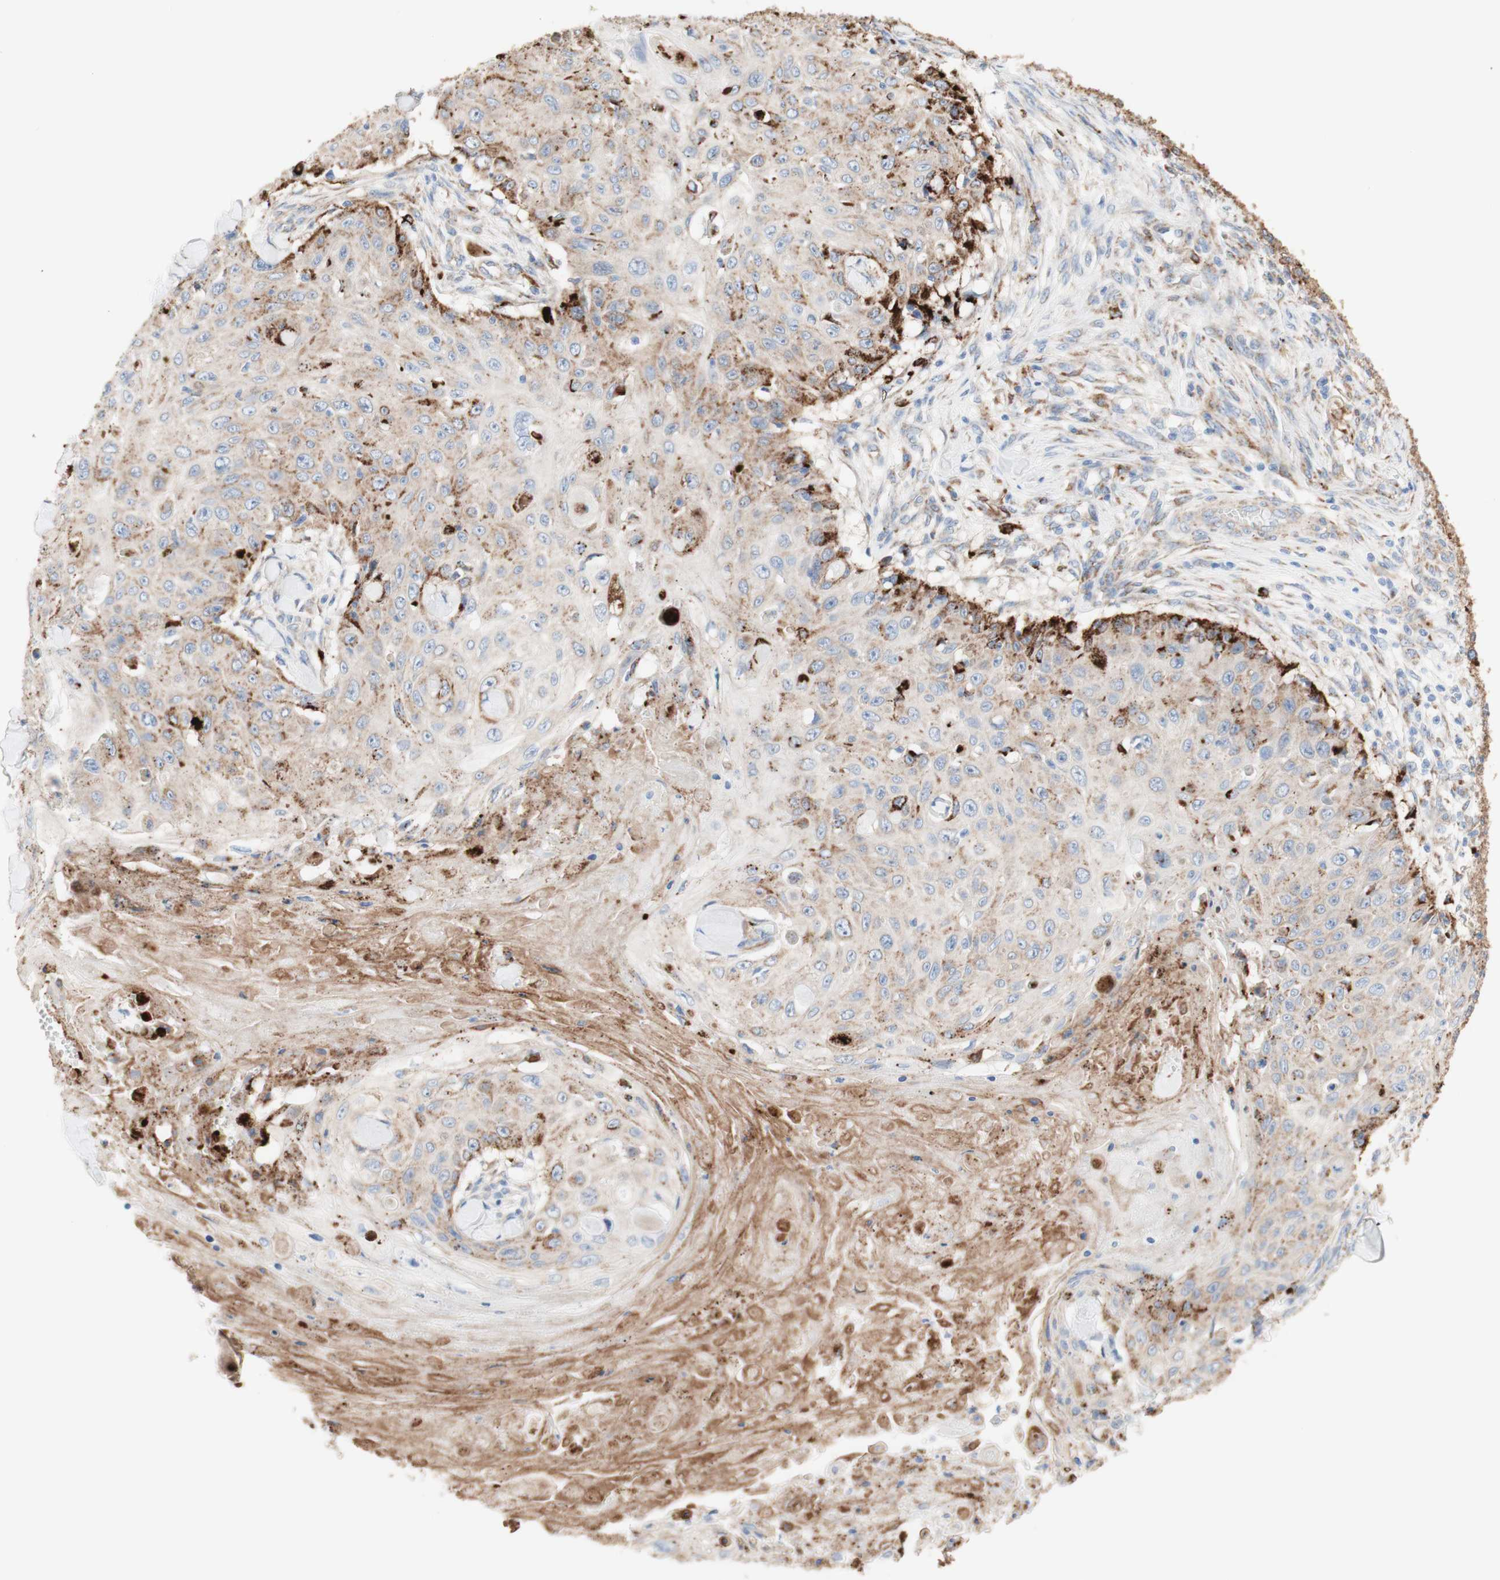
{"staining": {"intensity": "strong", "quantity": "<25%", "location": "cytoplasmic/membranous"}, "tissue": "skin cancer", "cell_type": "Tumor cells", "image_type": "cancer", "snomed": [{"axis": "morphology", "description": "Squamous cell carcinoma, NOS"}, {"axis": "topography", "description": "Skin"}], "caption": "Immunohistochemical staining of human skin squamous cell carcinoma displays strong cytoplasmic/membranous protein positivity in about <25% of tumor cells. (Brightfield microscopy of DAB IHC at high magnification).", "gene": "URB2", "patient": {"sex": "male", "age": 86}}